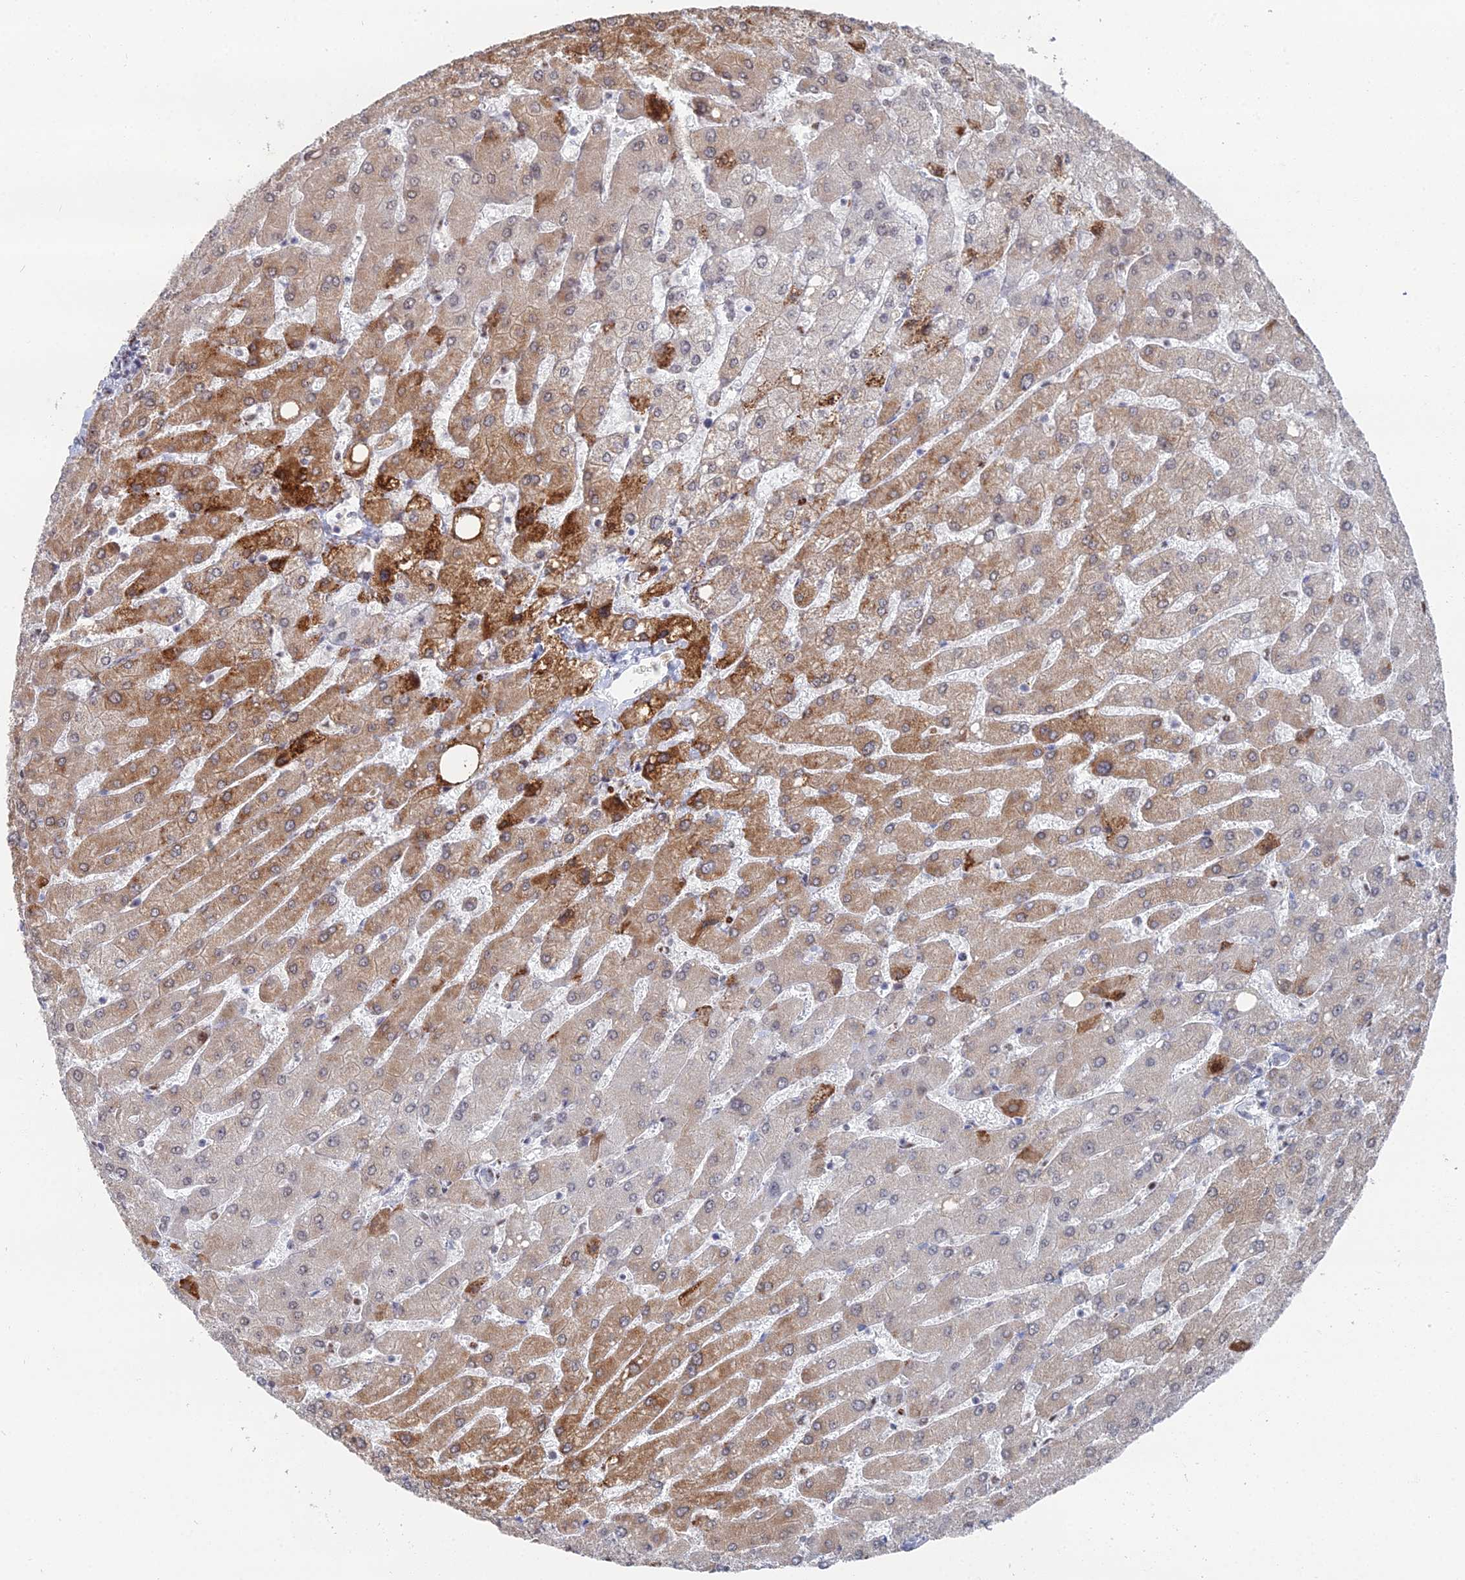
{"staining": {"intensity": "negative", "quantity": "none", "location": "none"}, "tissue": "liver", "cell_type": "Cholangiocytes", "image_type": "normal", "snomed": [{"axis": "morphology", "description": "Normal tissue, NOS"}, {"axis": "topography", "description": "Liver"}], "caption": "Immunohistochemistry (IHC) histopathology image of unremarkable liver stained for a protein (brown), which exhibits no positivity in cholangiocytes. (DAB immunohistochemistry visualized using brightfield microscopy, high magnification).", "gene": "GSC2", "patient": {"sex": "male", "age": 55}}